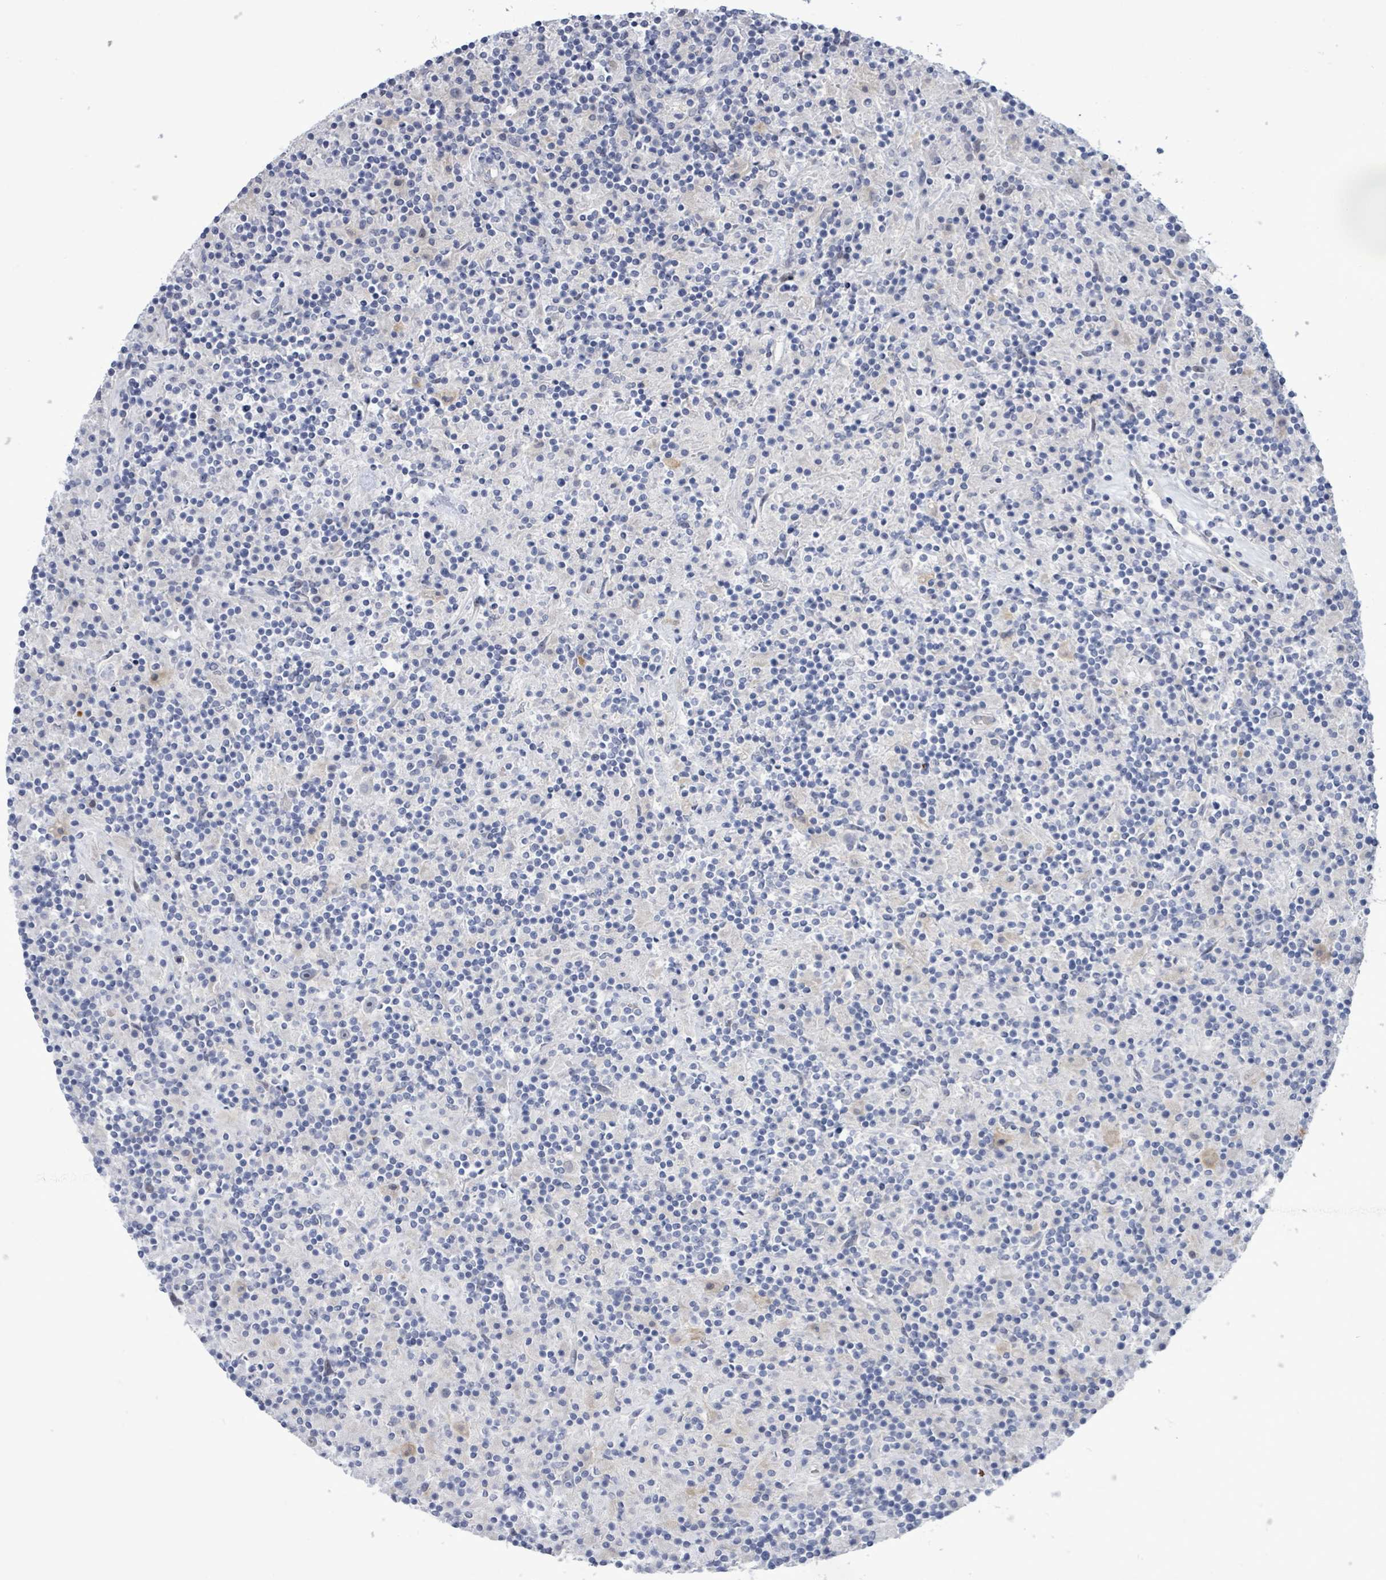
{"staining": {"intensity": "negative", "quantity": "none", "location": "none"}, "tissue": "lymphoma", "cell_type": "Tumor cells", "image_type": "cancer", "snomed": [{"axis": "morphology", "description": "Hodgkin's disease, NOS"}, {"axis": "topography", "description": "Lymph node"}], "caption": "Tumor cells are negative for protein expression in human Hodgkin's disease.", "gene": "CT45A5", "patient": {"sex": "male", "age": 70}}